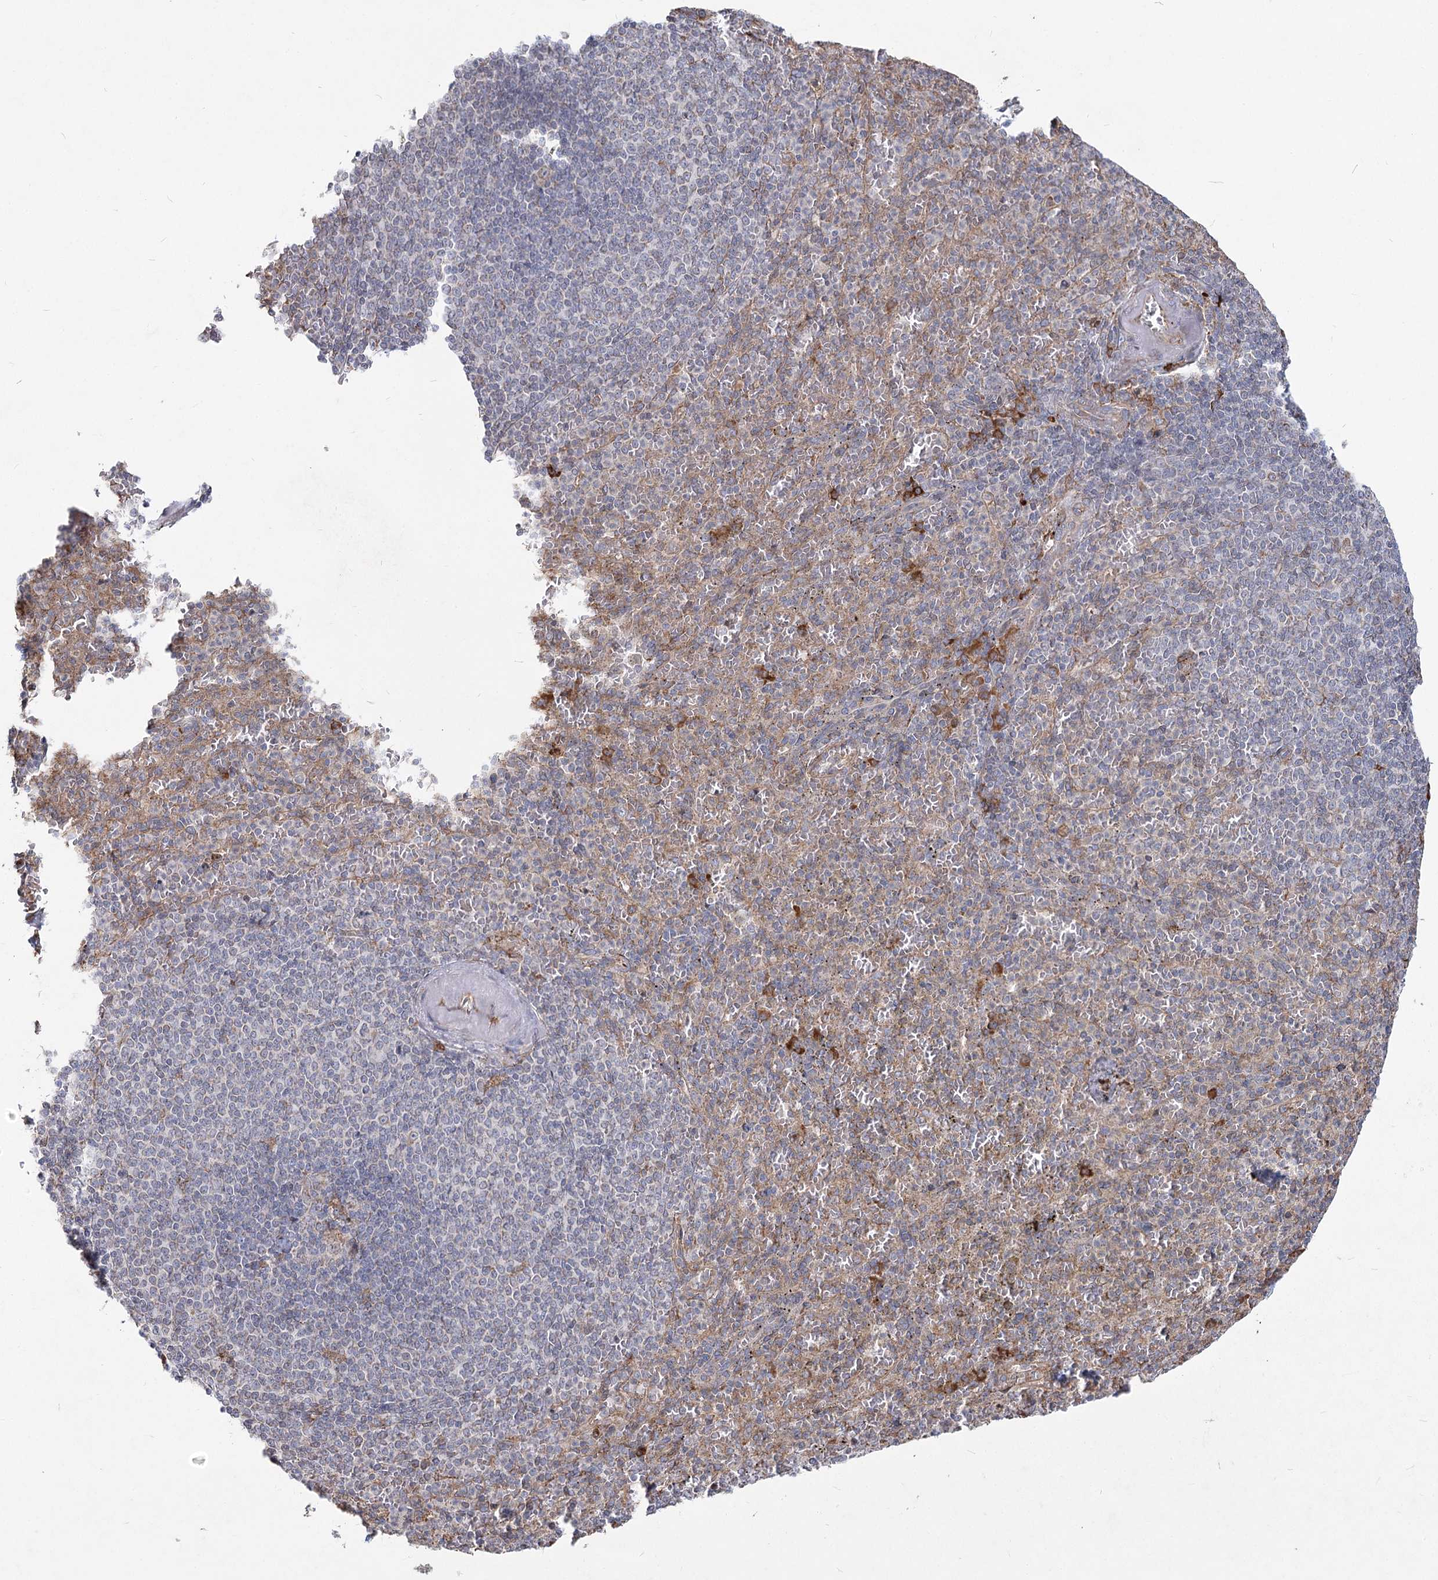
{"staining": {"intensity": "moderate", "quantity": "25%-75%", "location": "cytoplasmic/membranous"}, "tissue": "spleen", "cell_type": "Cells in red pulp", "image_type": "normal", "snomed": [{"axis": "morphology", "description": "Normal tissue, NOS"}, {"axis": "topography", "description": "Spleen"}], "caption": "IHC of normal human spleen demonstrates medium levels of moderate cytoplasmic/membranous staining in about 25%-75% of cells in red pulp.", "gene": "NHLRC2", "patient": {"sex": "female", "age": 74}}